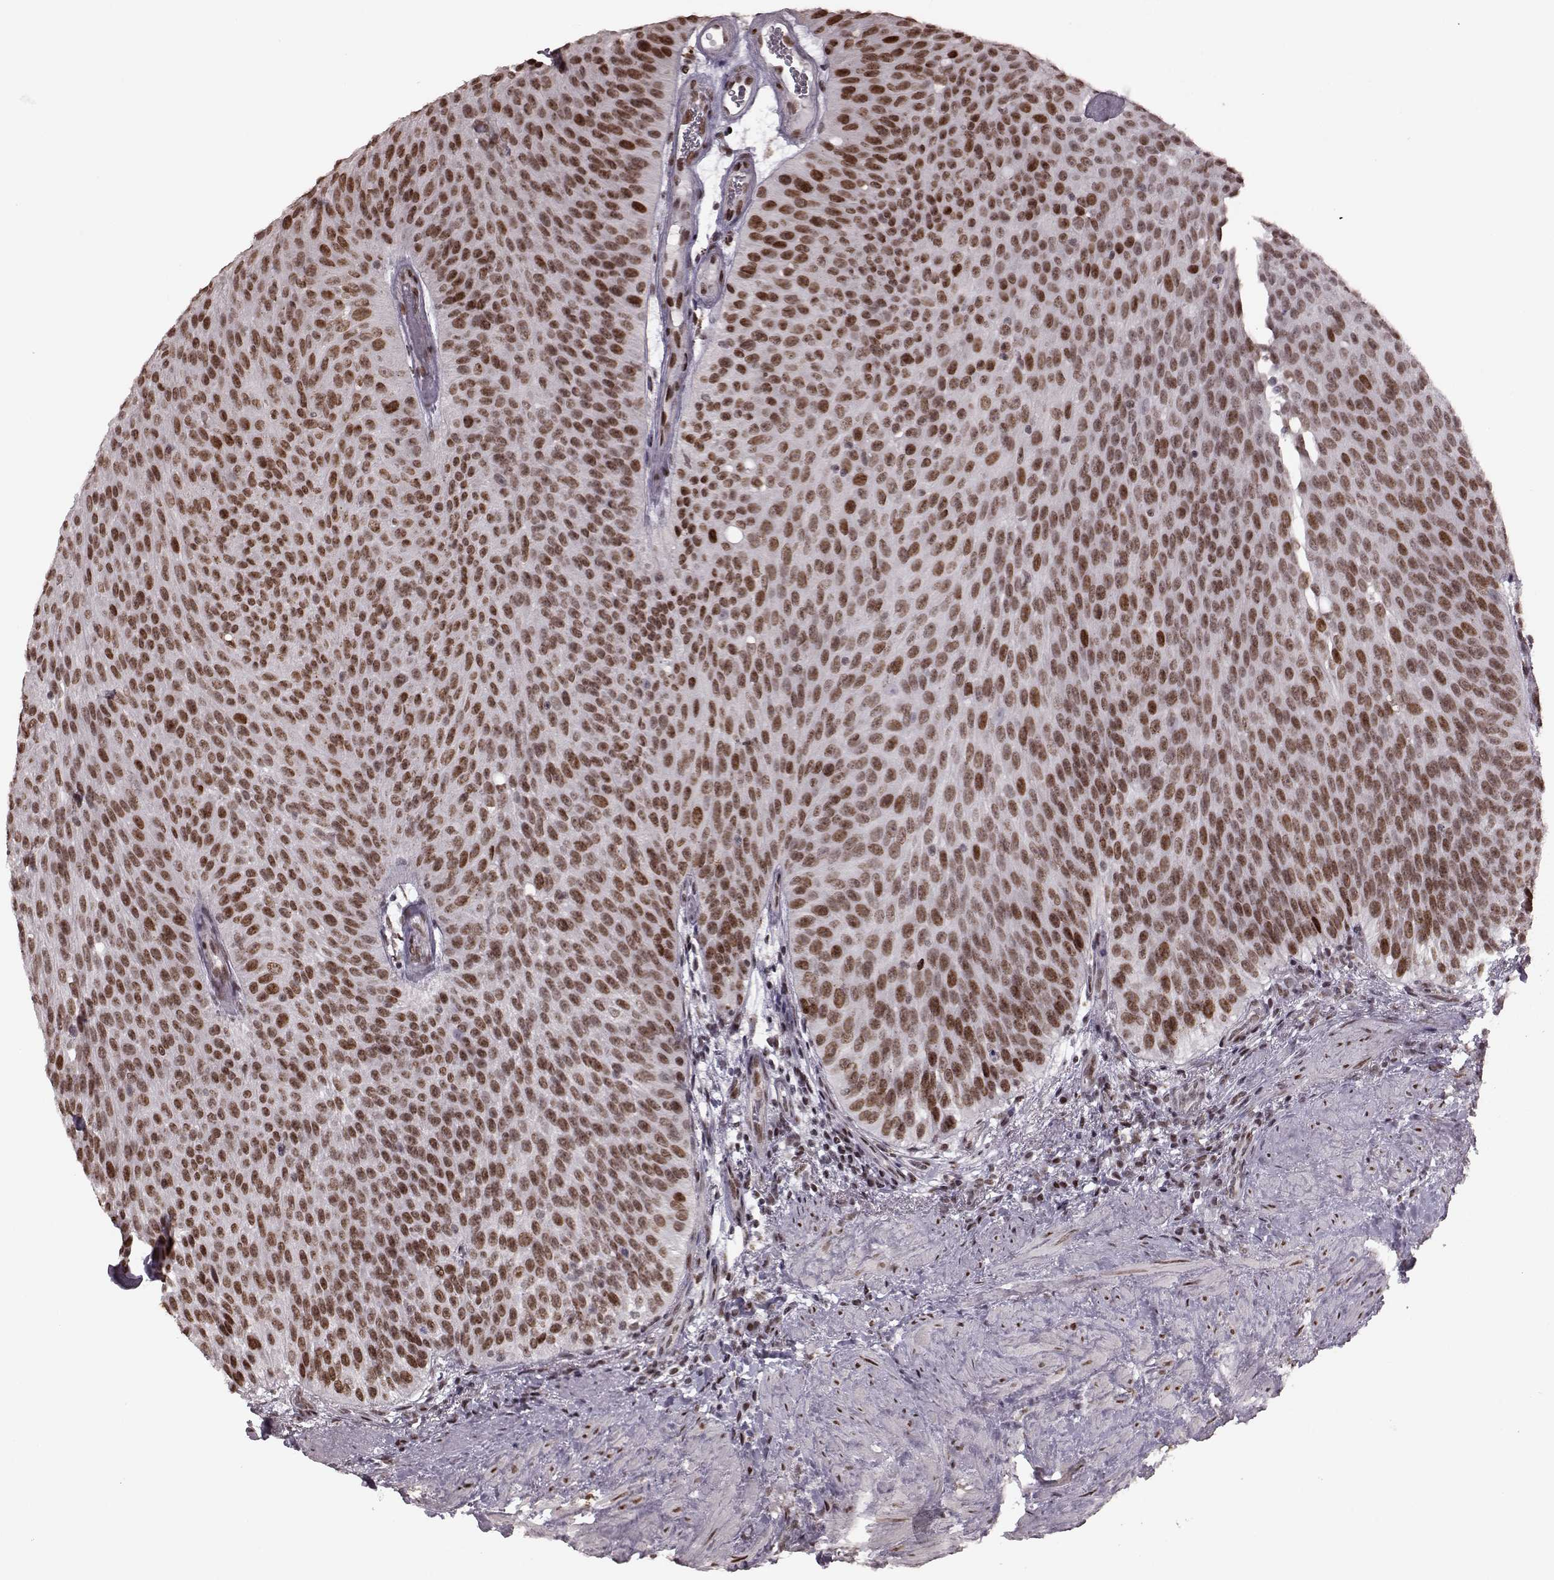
{"staining": {"intensity": "moderate", "quantity": ">75%", "location": "nuclear"}, "tissue": "urothelial cancer", "cell_type": "Tumor cells", "image_type": "cancer", "snomed": [{"axis": "morphology", "description": "Urothelial carcinoma, Low grade"}, {"axis": "topography", "description": "Urinary bladder"}], "caption": "Brown immunohistochemical staining in low-grade urothelial carcinoma shows moderate nuclear expression in about >75% of tumor cells.", "gene": "NR2C1", "patient": {"sex": "male", "age": 78}}